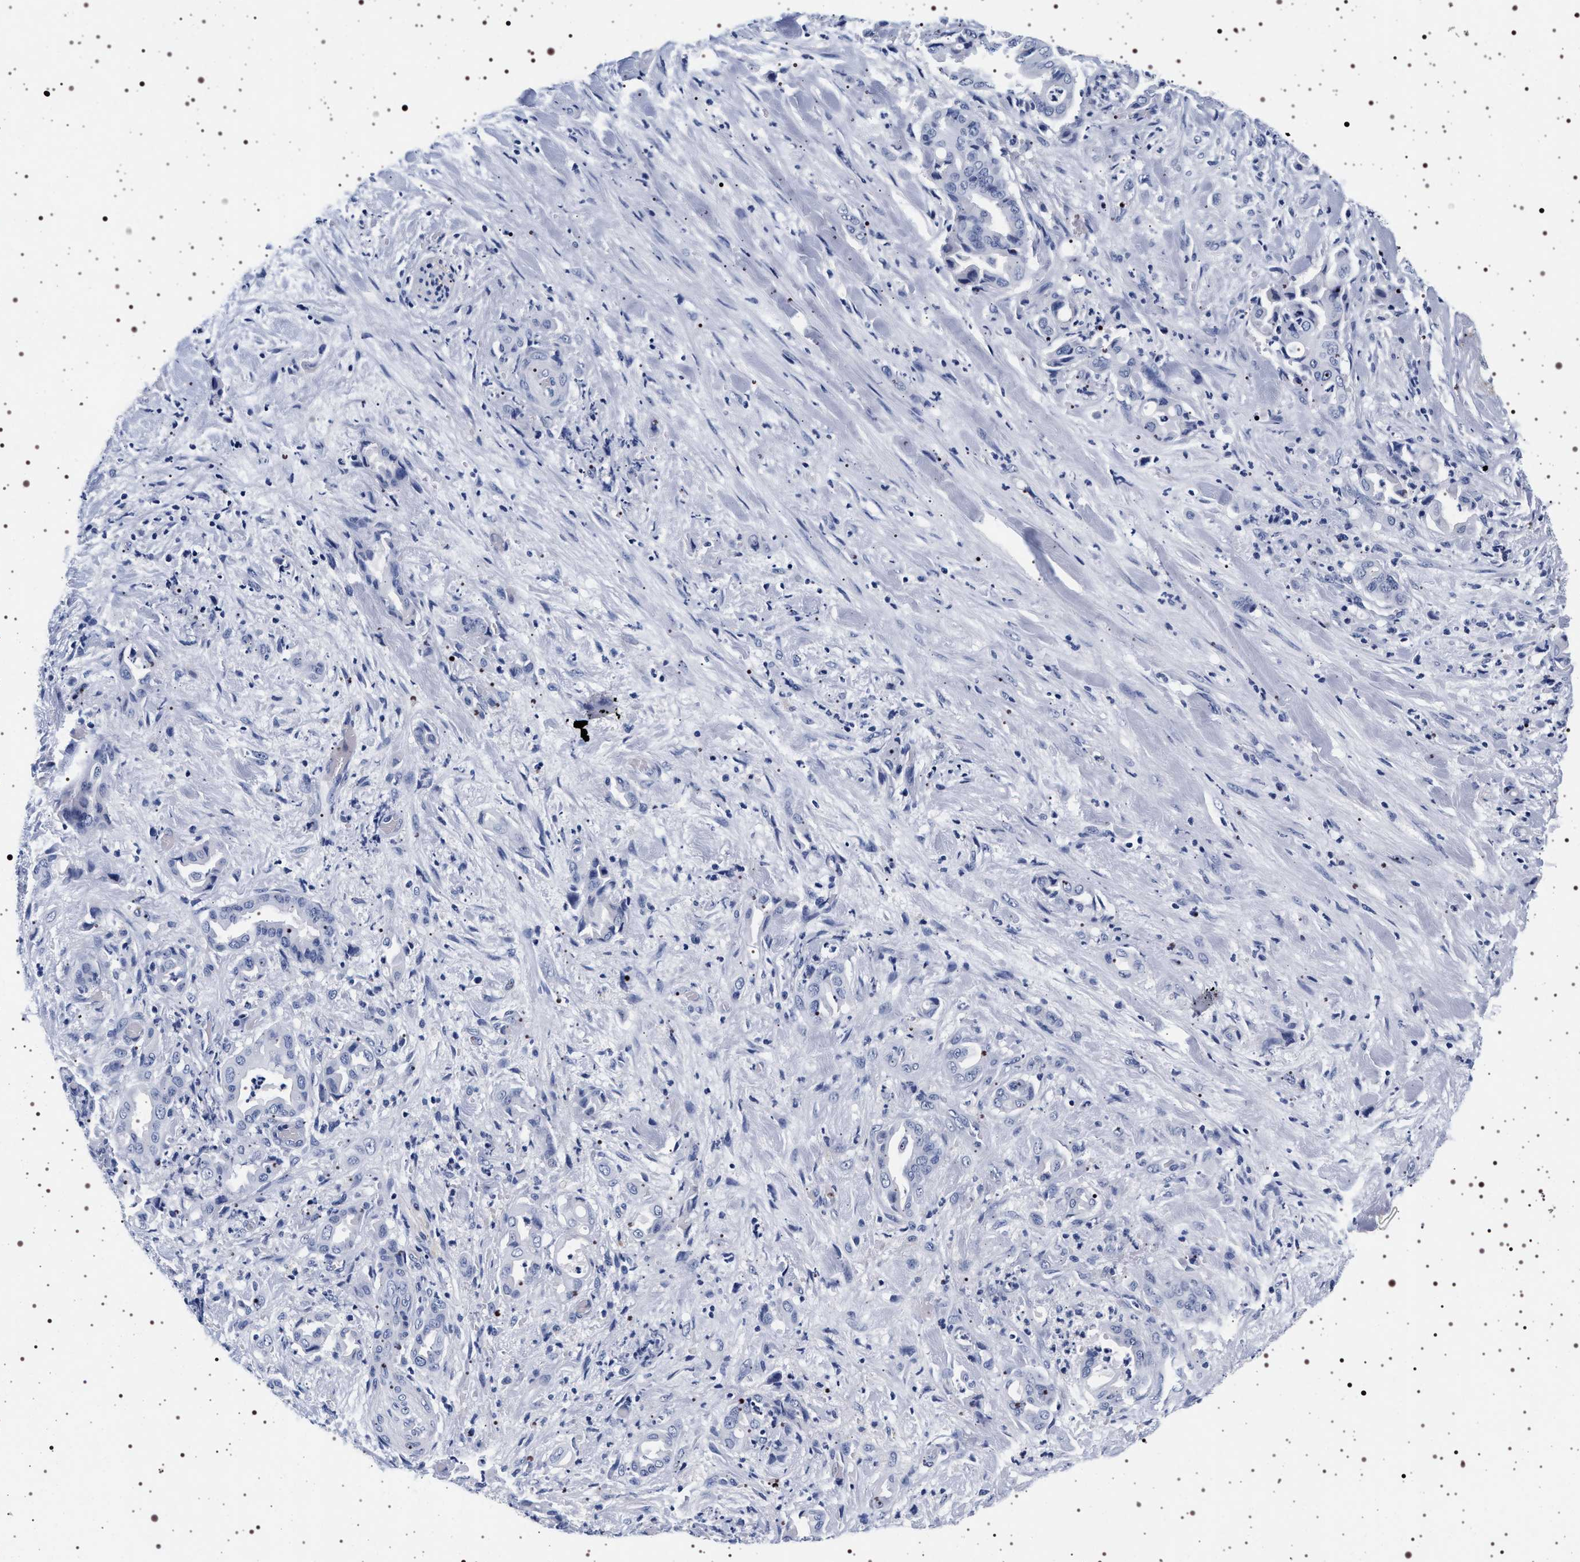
{"staining": {"intensity": "negative", "quantity": "none", "location": "none"}, "tissue": "liver cancer", "cell_type": "Tumor cells", "image_type": "cancer", "snomed": [{"axis": "morphology", "description": "Cholangiocarcinoma"}, {"axis": "topography", "description": "Liver"}], "caption": "This image is of liver cholangiocarcinoma stained with IHC to label a protein in brown with the nuclei are counter-stained blue. There is no staining in tumor cells.", "gene": "SYN1", "patient": {"sex": "female", "age": 68}}